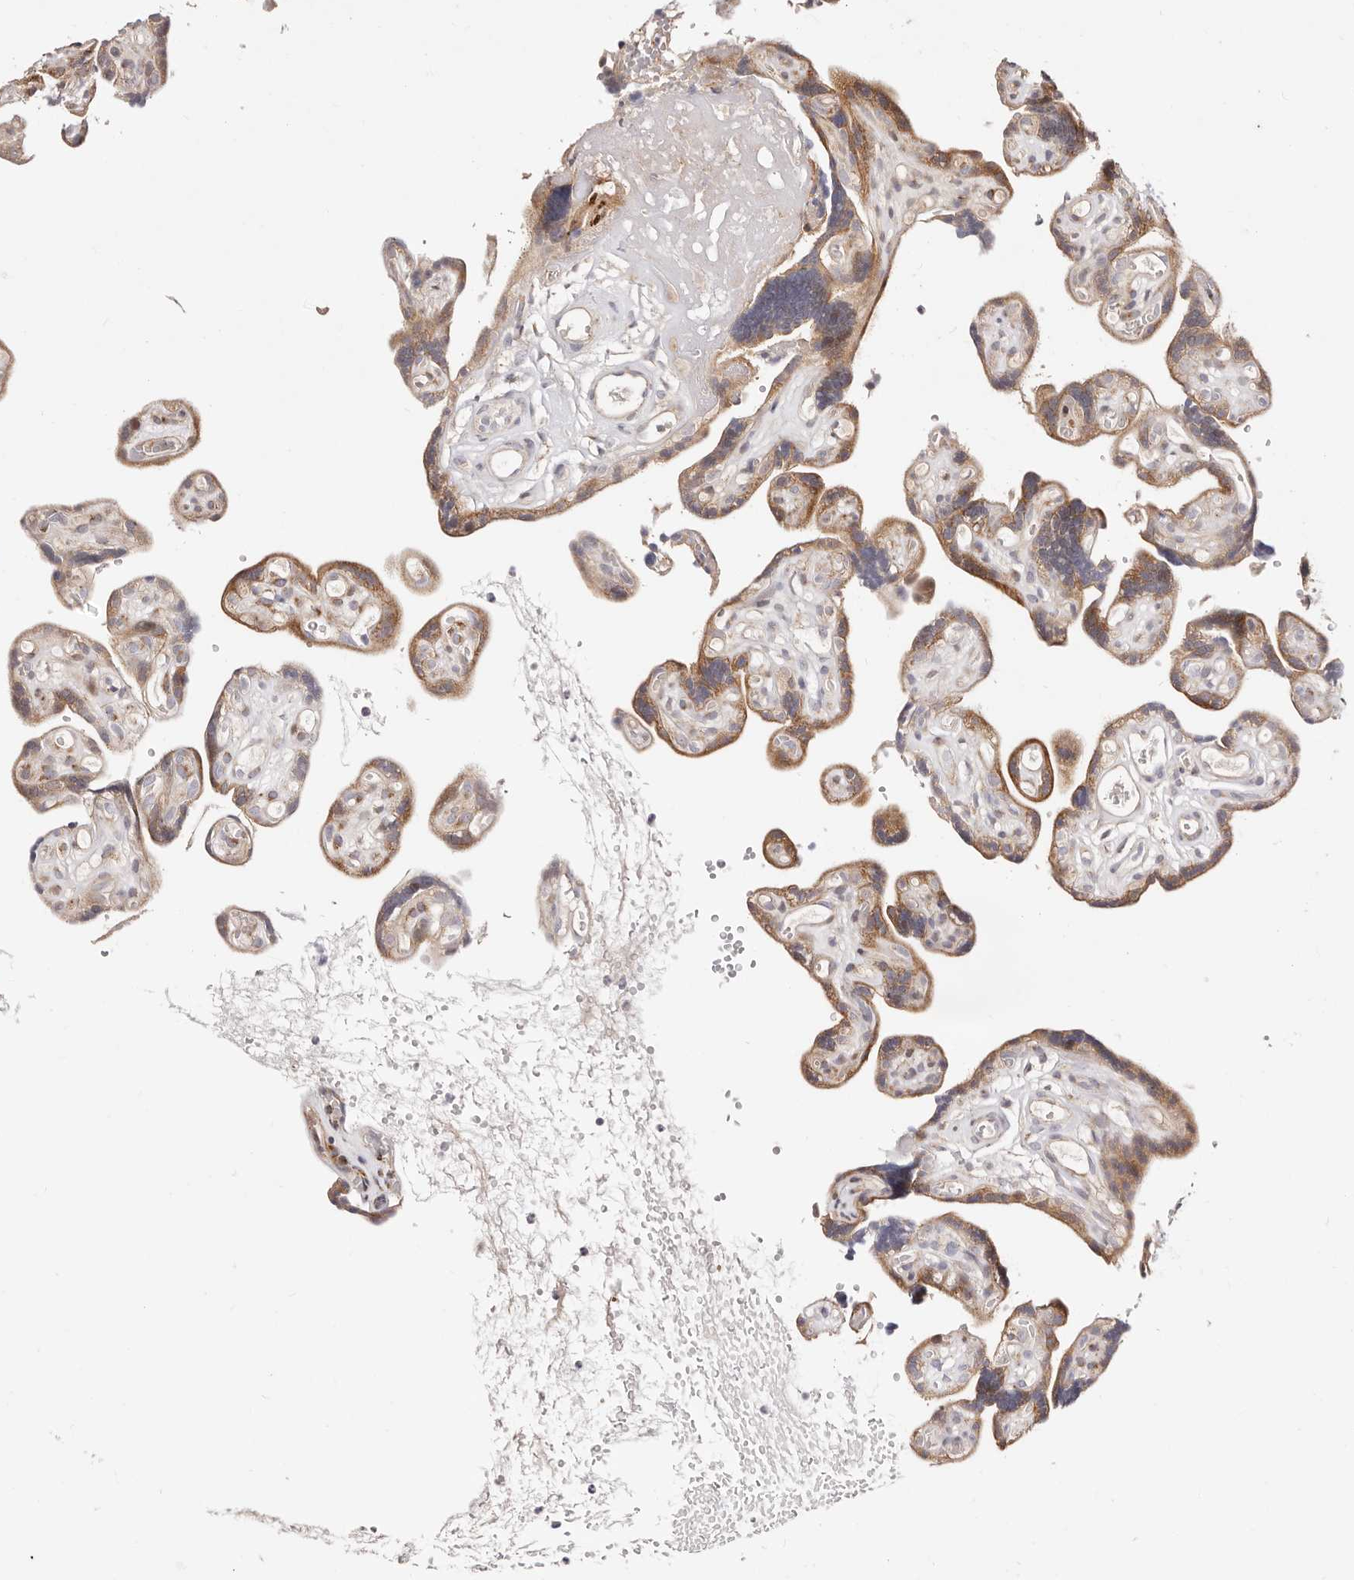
{"staining": {"intensity": "moderate", "quantity": ">75%", "location": "cytoplasmic/membranous"}, "tissue": "placenta", "cell_type": "Decidual cells", "image_type": "normal", "snomed": [{"axis": "morphology", "description": "Normal tissue, NOS"}, {"axis": "topography", "description": "Placenta"}], "caption": "The image demonstrates staining of unremarkable placenta, revealing moderate cytoplasmic/membranous protein expression (brown color) within decidual cells.", "gene": "MAPK6", "patient": {"sex": "female", "age": 30}}